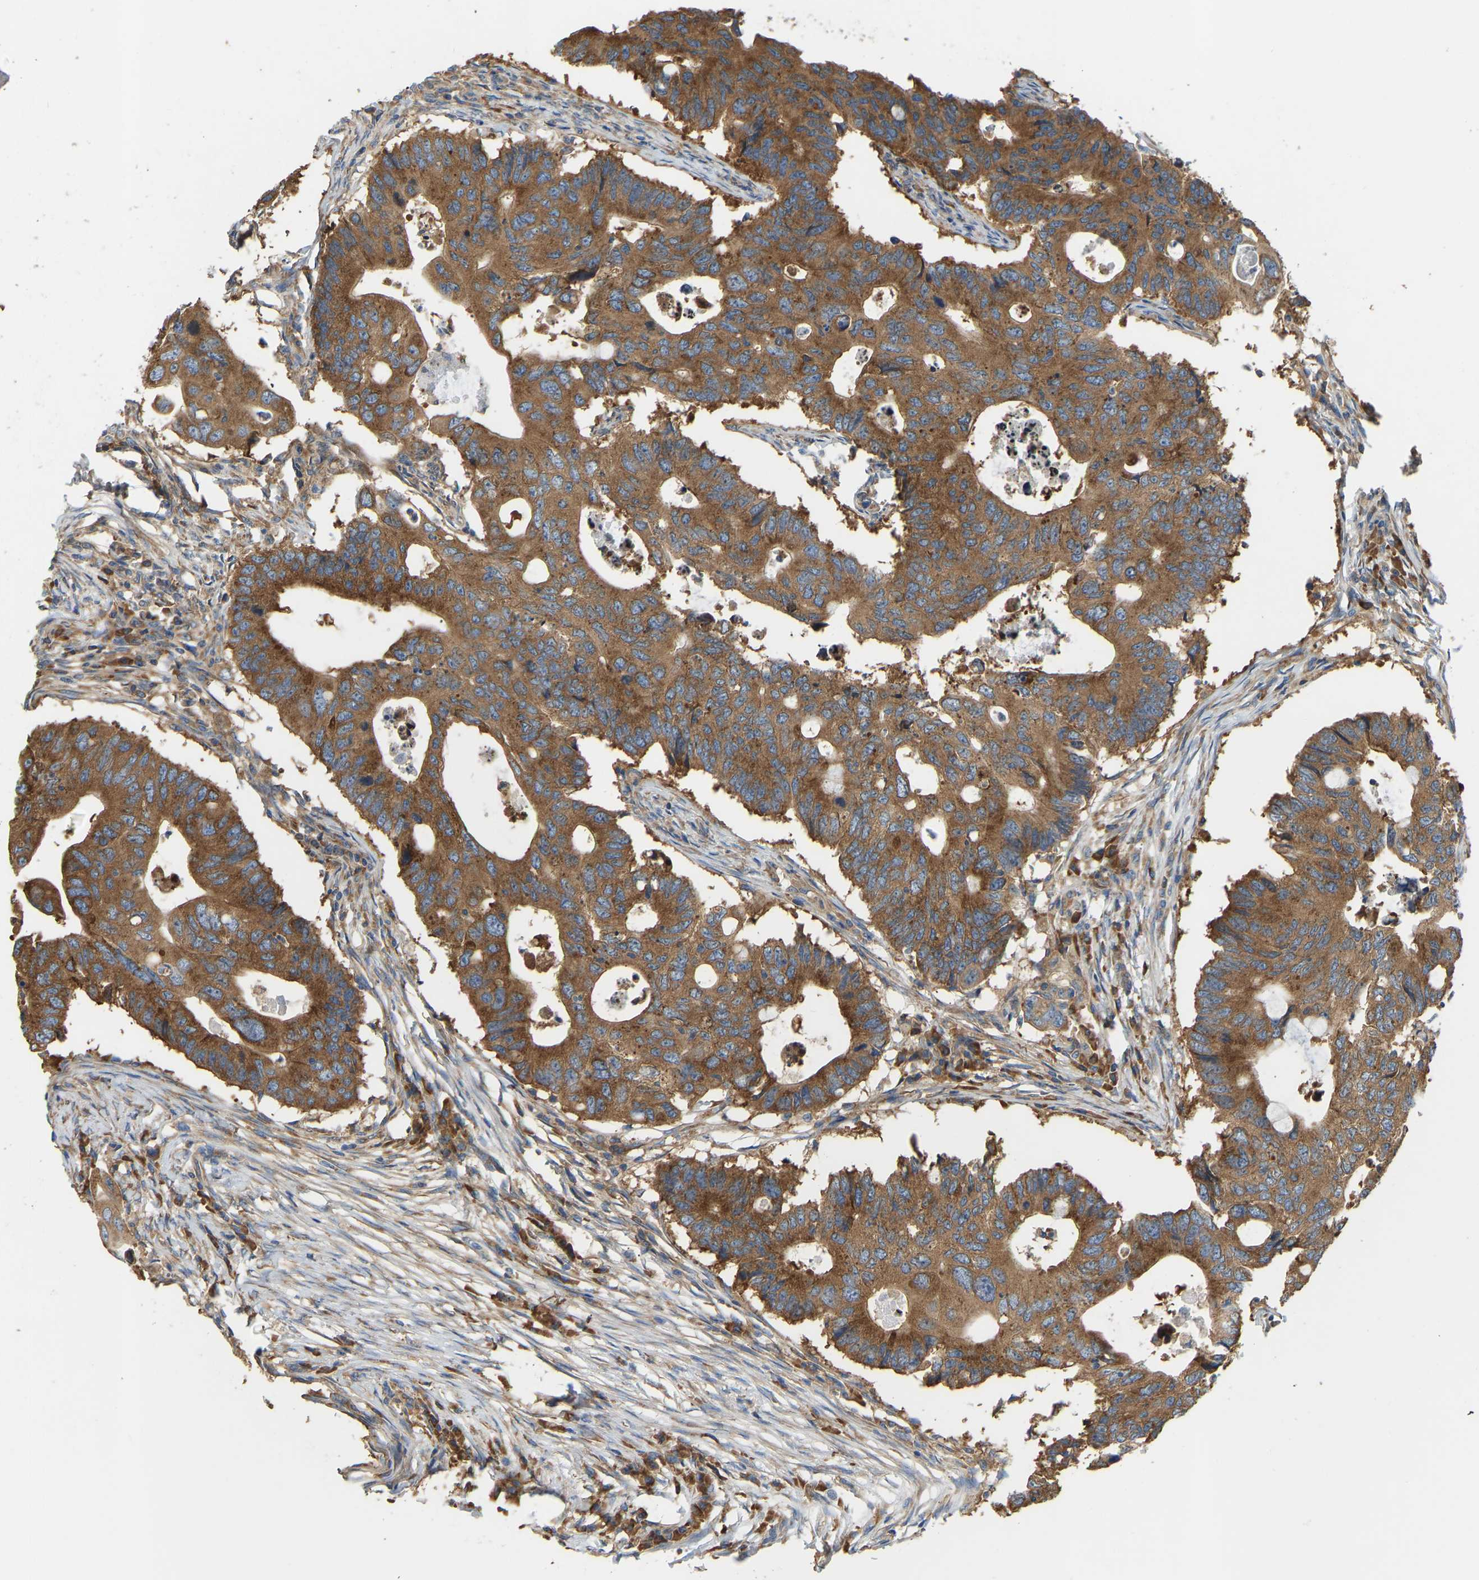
{"staining": {"intensity": "strong", "quantity": ">75%", "location": "cytoplasmic/membranous"}, "tissue": "colorectal cancer", "cell_type": "Tumor cells", "image_type": "cancer", "snomed": [{"axis": "morphology", "description": "Adenocarcinoma, NOS"}, {"axis": "topography", "description": "Colon"}], "caption": "Immunohistochemistry of adenocarcinoma (colorectal) shows high levels of strong cytoplasmic/membranous expression in about >75% of tumor cells. Using DAB (3,3'-diaminobenzidine) (brown) and hematoxylin (blue) stains, captured at high magnification using brightfield microscopy.", "gene": "RPS6KB2", "patient": {"sex": "male", "age": 71}}